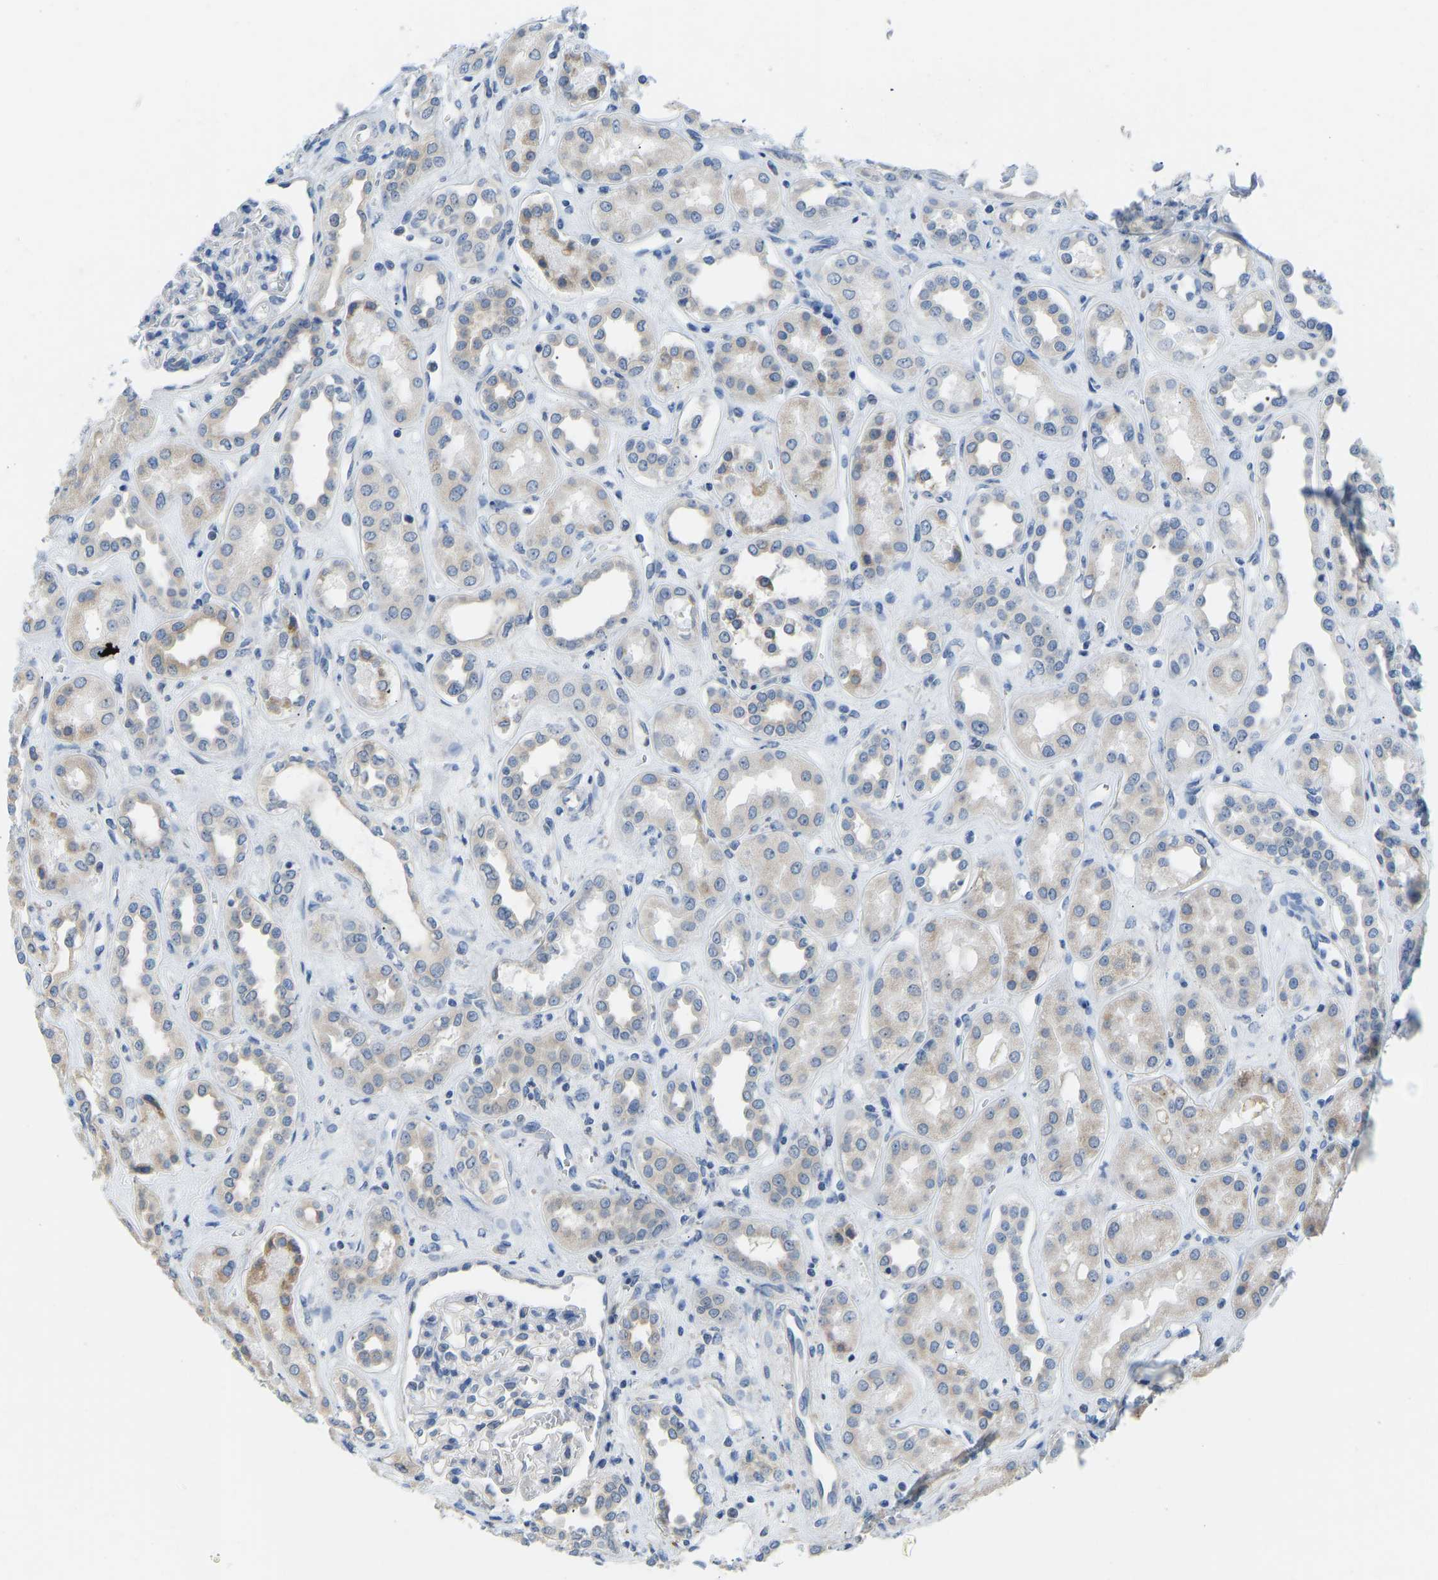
{"staining": {"intensity": "negative", "quantity": "none", "location": "none"}, "tissue": "kidney", "cell_type": "Cells in glomeruli", "image_type": "normal", "snomed": [{"axis": "morphology", "description": "Normal tissue, NOS"}, {"axis": "topography", "description": "Kidney"}], "caption": "This histopathology image is of benign kidney stained with immunohistochemistry to label a protein in brown with the nuclei are counter-stained blue. There is no expression in cells in glomeruli.", "gene": "VRK1", "patient": {"sex": "male", "age": 59}}